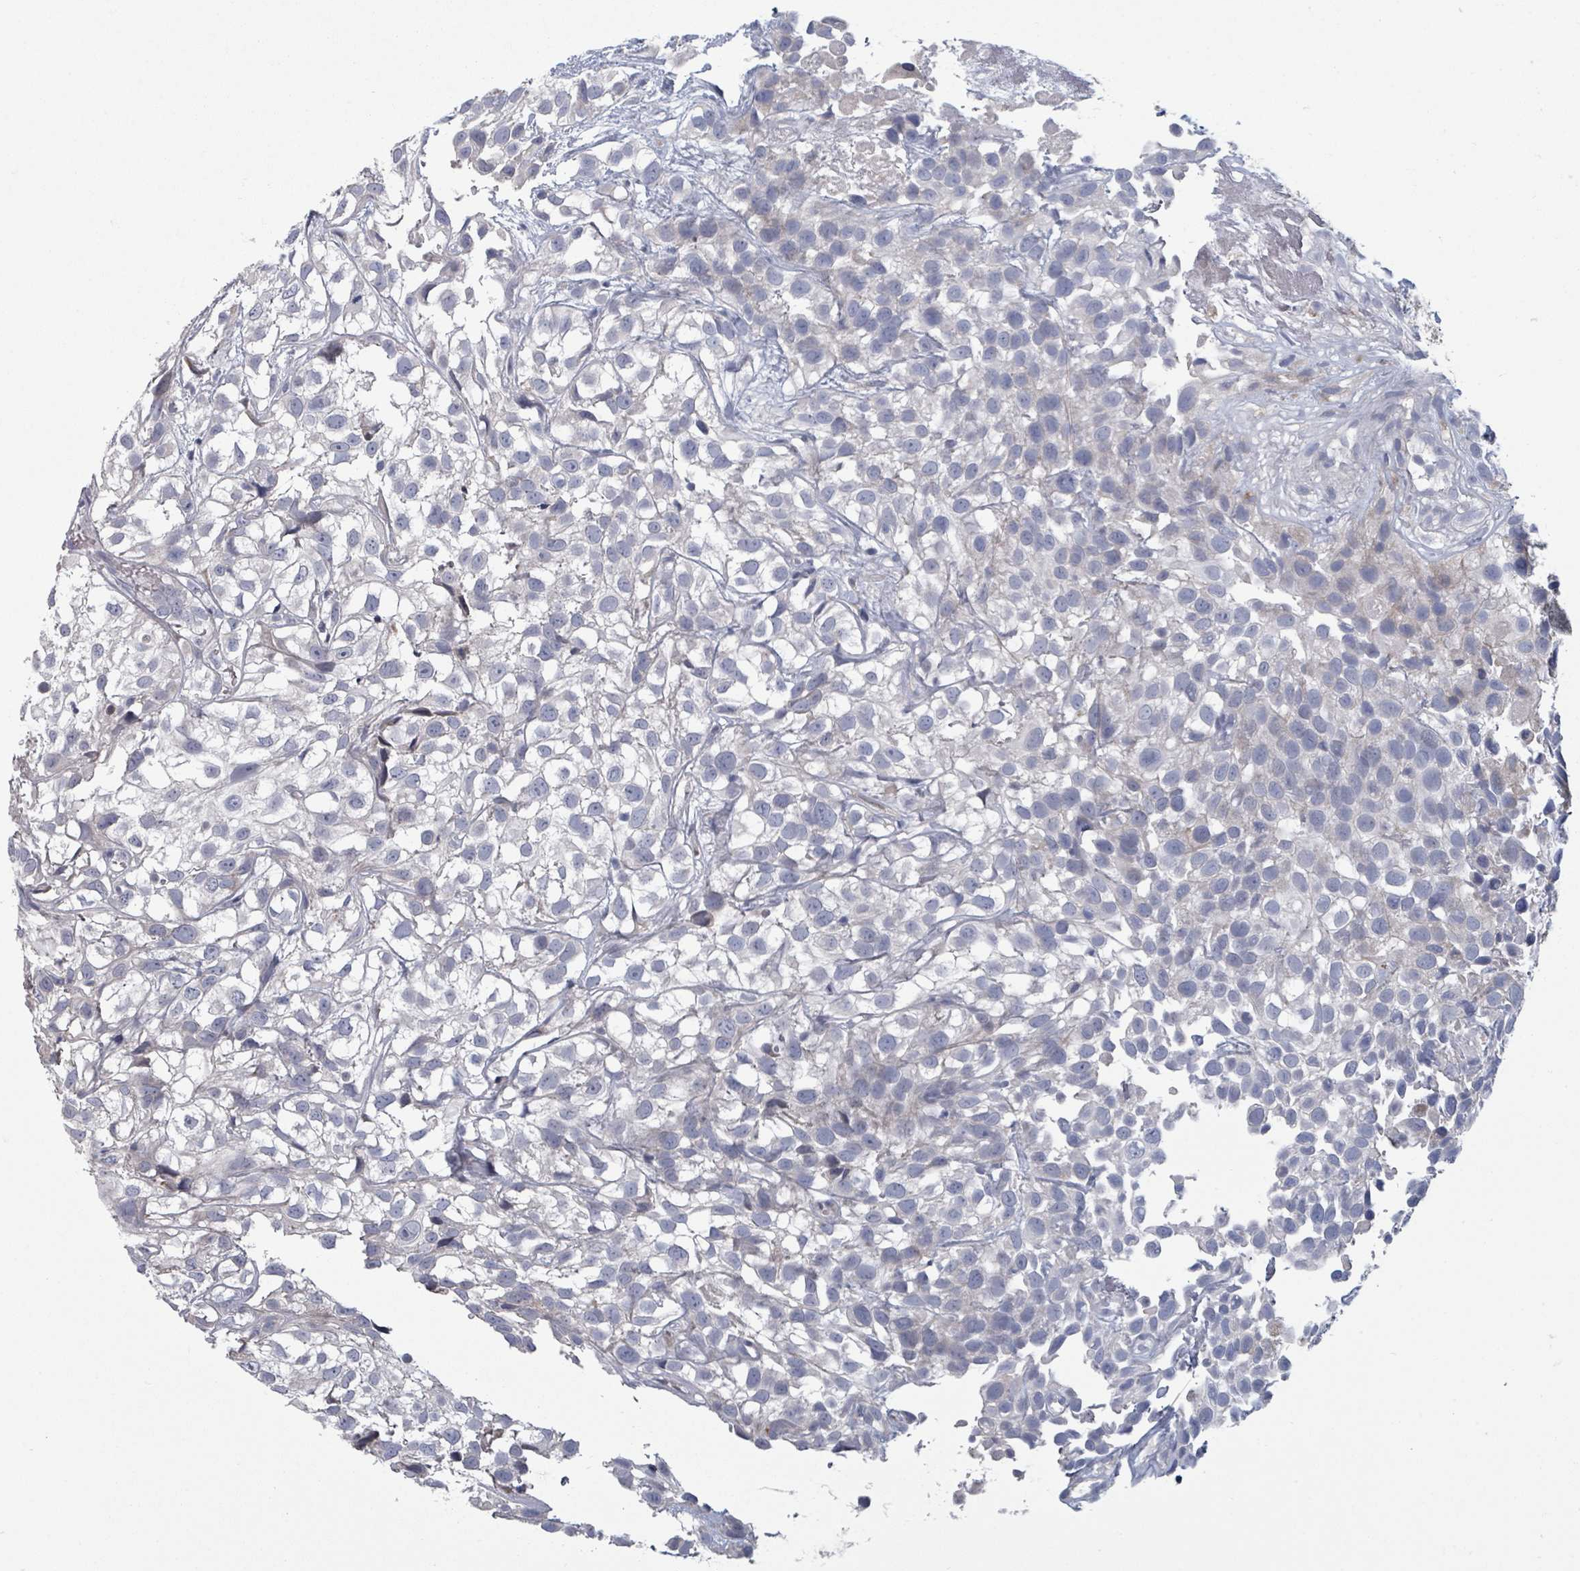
{"staining": {"intensity": "negative", "quantity": "none", "location": "none"}, "tissue": "urothelial cancer", "cell_type": "Tumor cells", "image_type": "cancer", "snomed": [{"axis": "morphology", "description": "Urothelial carcinoma, High grade"}, {"axis": "topography", "description": "Urinary bladder"}], "caption": "Immunohistochemistry (IHC) histopathology image of human urothelial carcinoma (high-grade) stained for a protein (brown), which demonstrates no expression in tumor cells.", "gene": "GABBR1", "patient": {"sex": "male", "age": 56}}